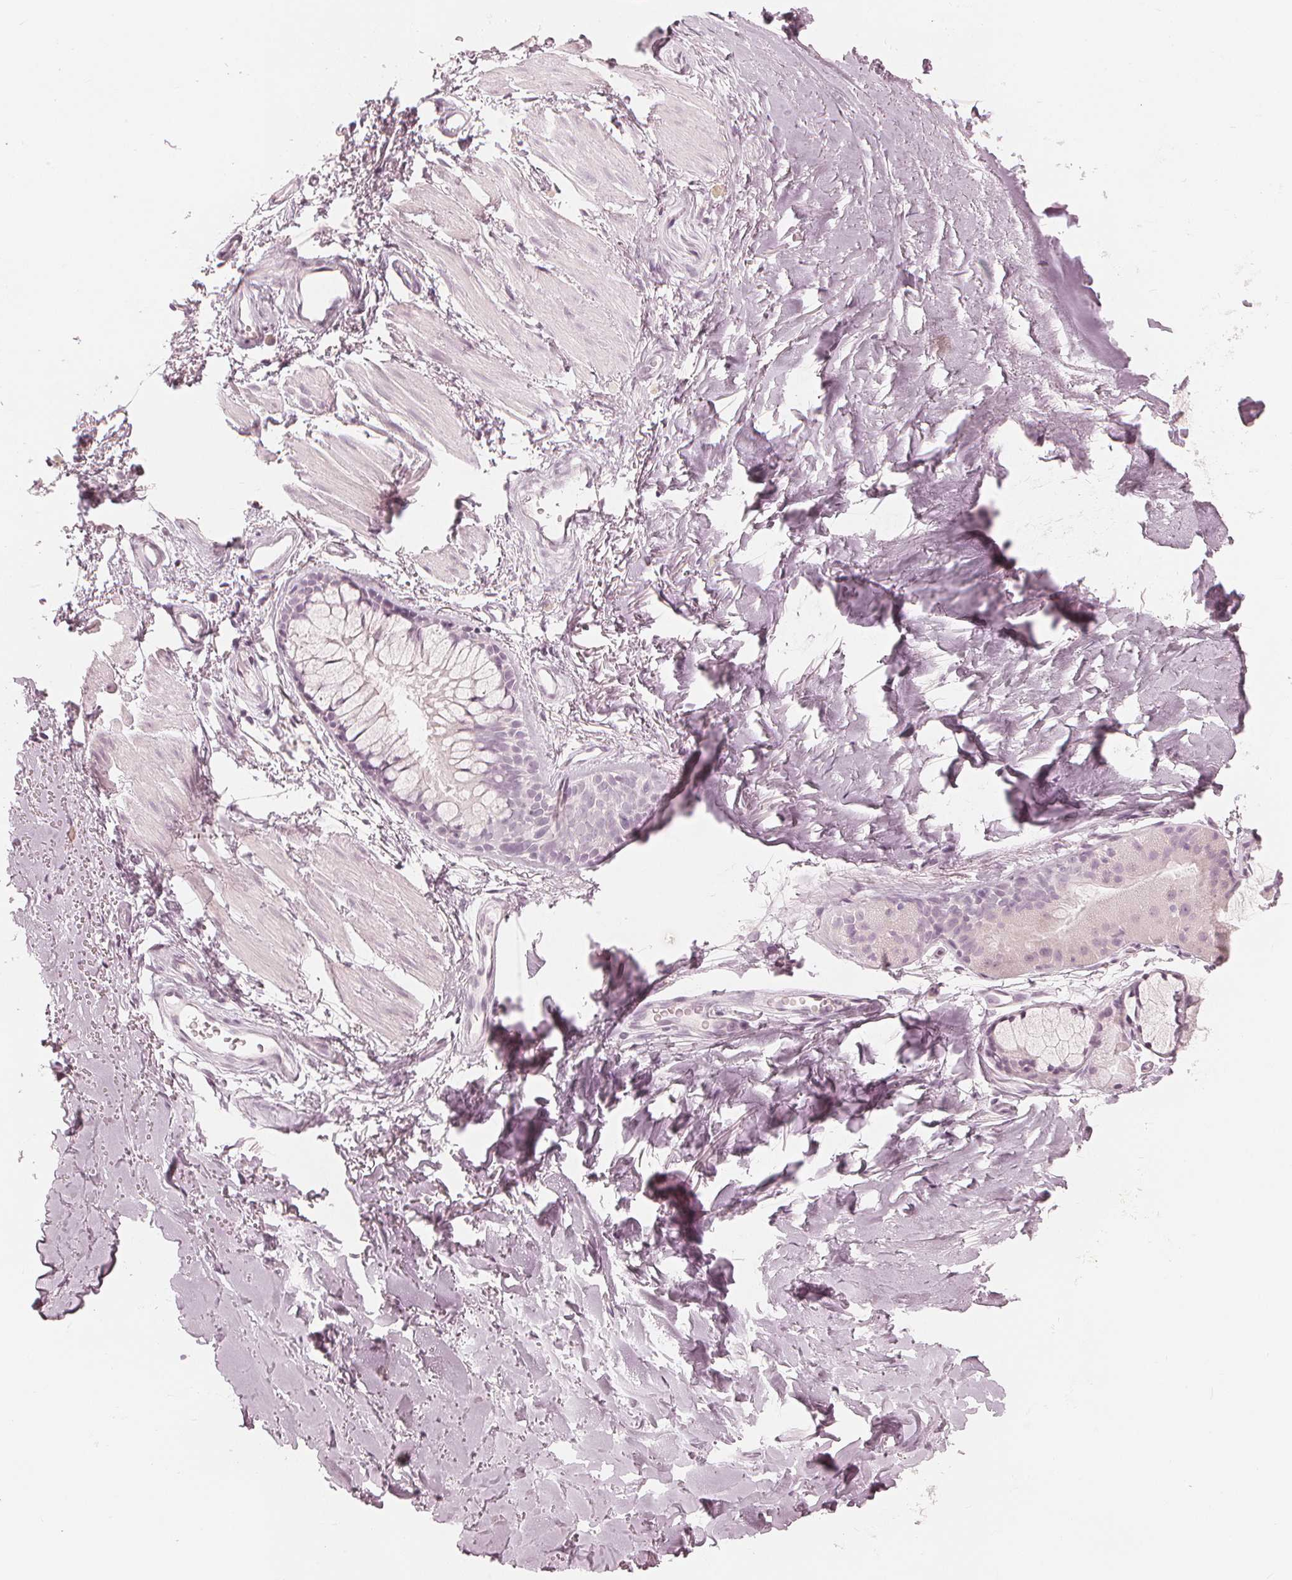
{"staining": {"intensity": "negative", "quantity": "none", "location": "none"}, "tissue": "soft tissue", "cell_type": "Chondrocytes", "image_type": "normal", "snomed": [{"axis": "morphology", "description": "Normal tissue, NOS"}, {"axis": "topography", "description": "Cartilage tissue"}, {"axis": "topography", "description": "Bronchus"}], "caption": "High power microscopy image of an immunohistochemistry micrograph of unremarkable soft tissue, revealing no significant expression in chondrocytes.", "gene": "PAEP", "patient": {"sex": "female", "age": 79}}